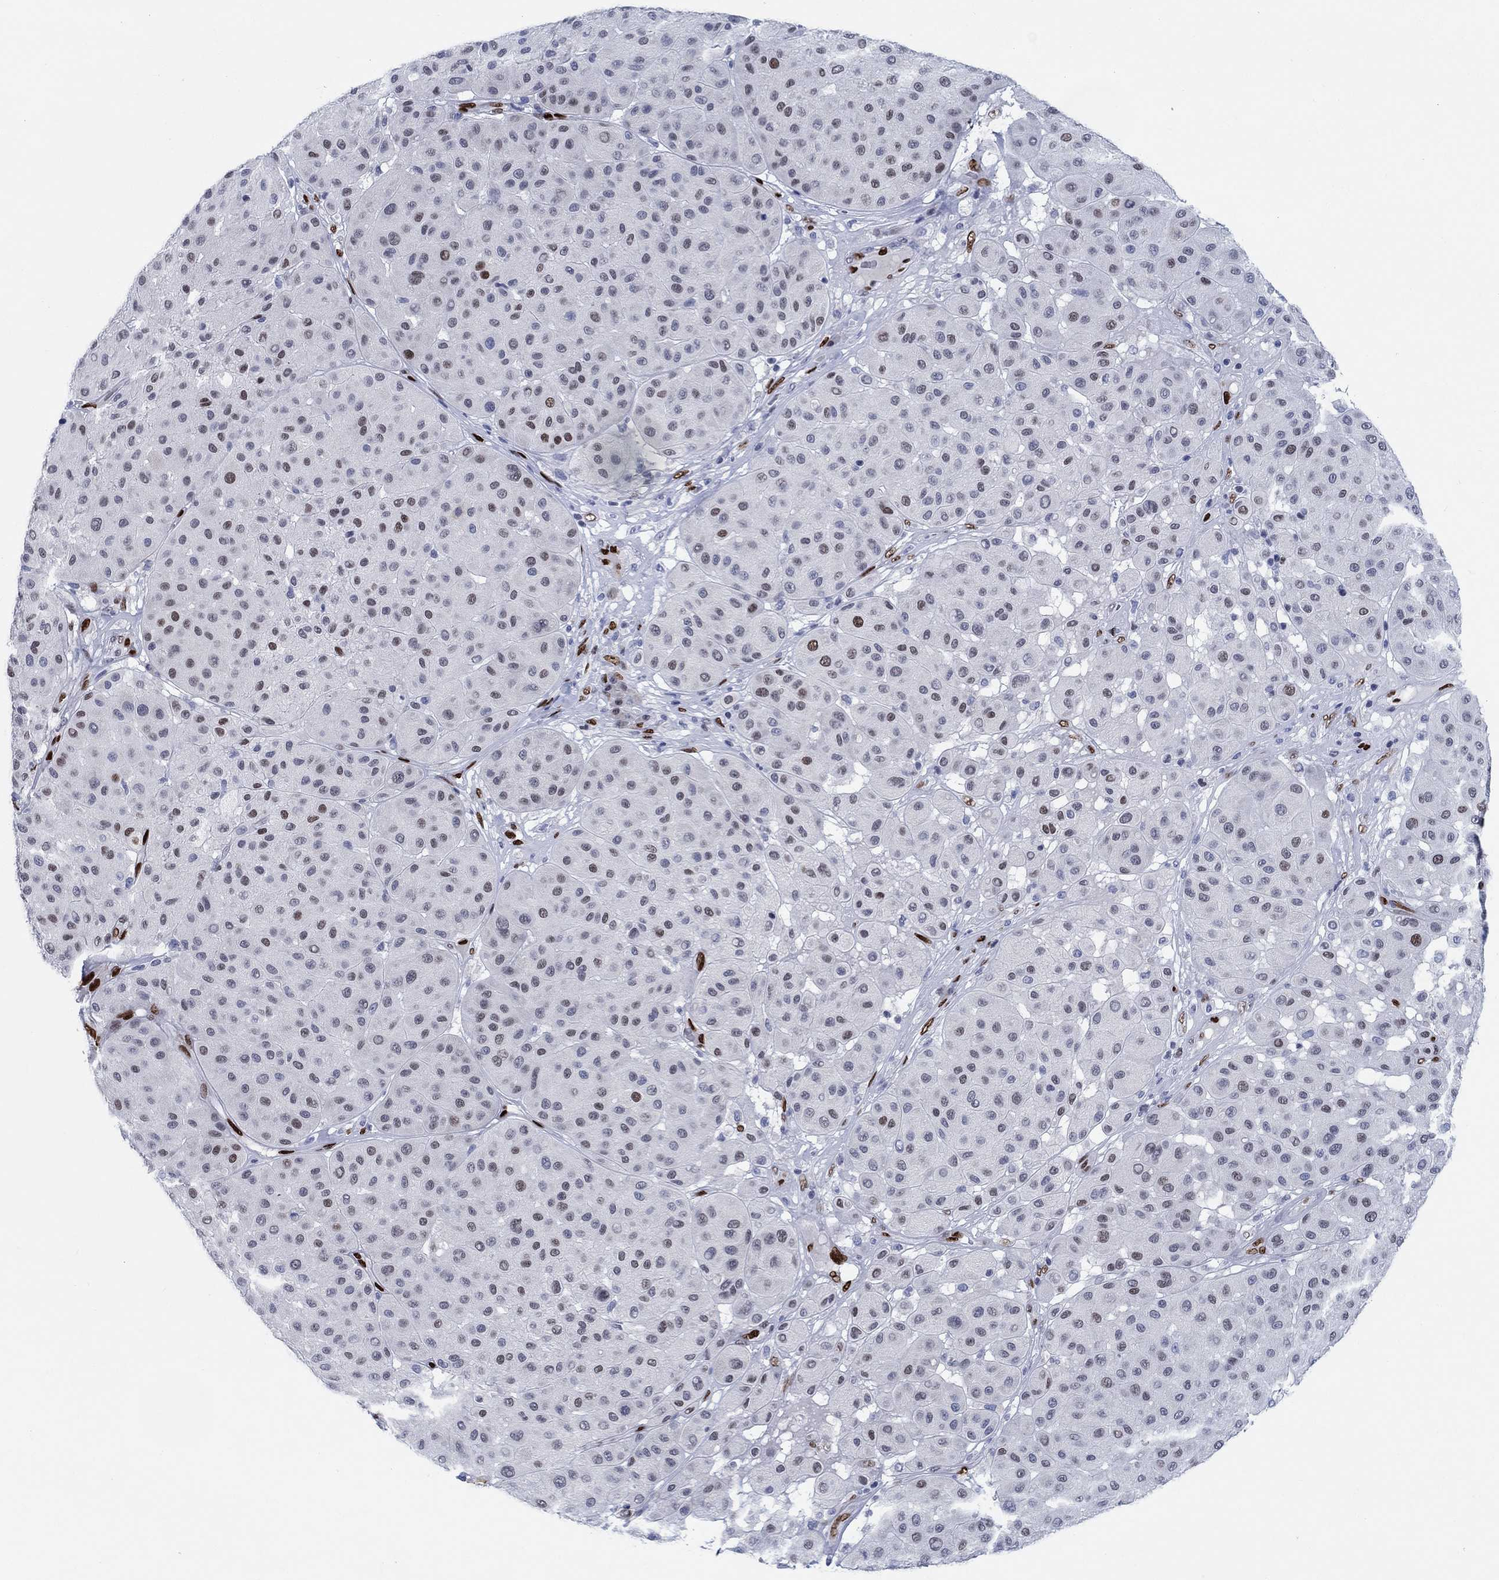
{"staining": {"intensity": "moderate", "quantity": "<25%", "location": "nuclear"}, "tissue": "melanoma", "cell_type": "Tumor cells", "image_type": "cancer", "snomed": [{"axis": "morphology", "description": "Malignant melanoma, Metastatic site"}, {"axis": "topography", "description": "Smooth muscle"}], "caption": "Melanoma stained with DAB (3,3'-diaminobenzidine) immunohistochemistry demonstrates low levels of moderate nuclear expression in approximately <25% of tumor cells.", "gene": "ZEB1", "patient": {"sex": "male", "age": 41}}